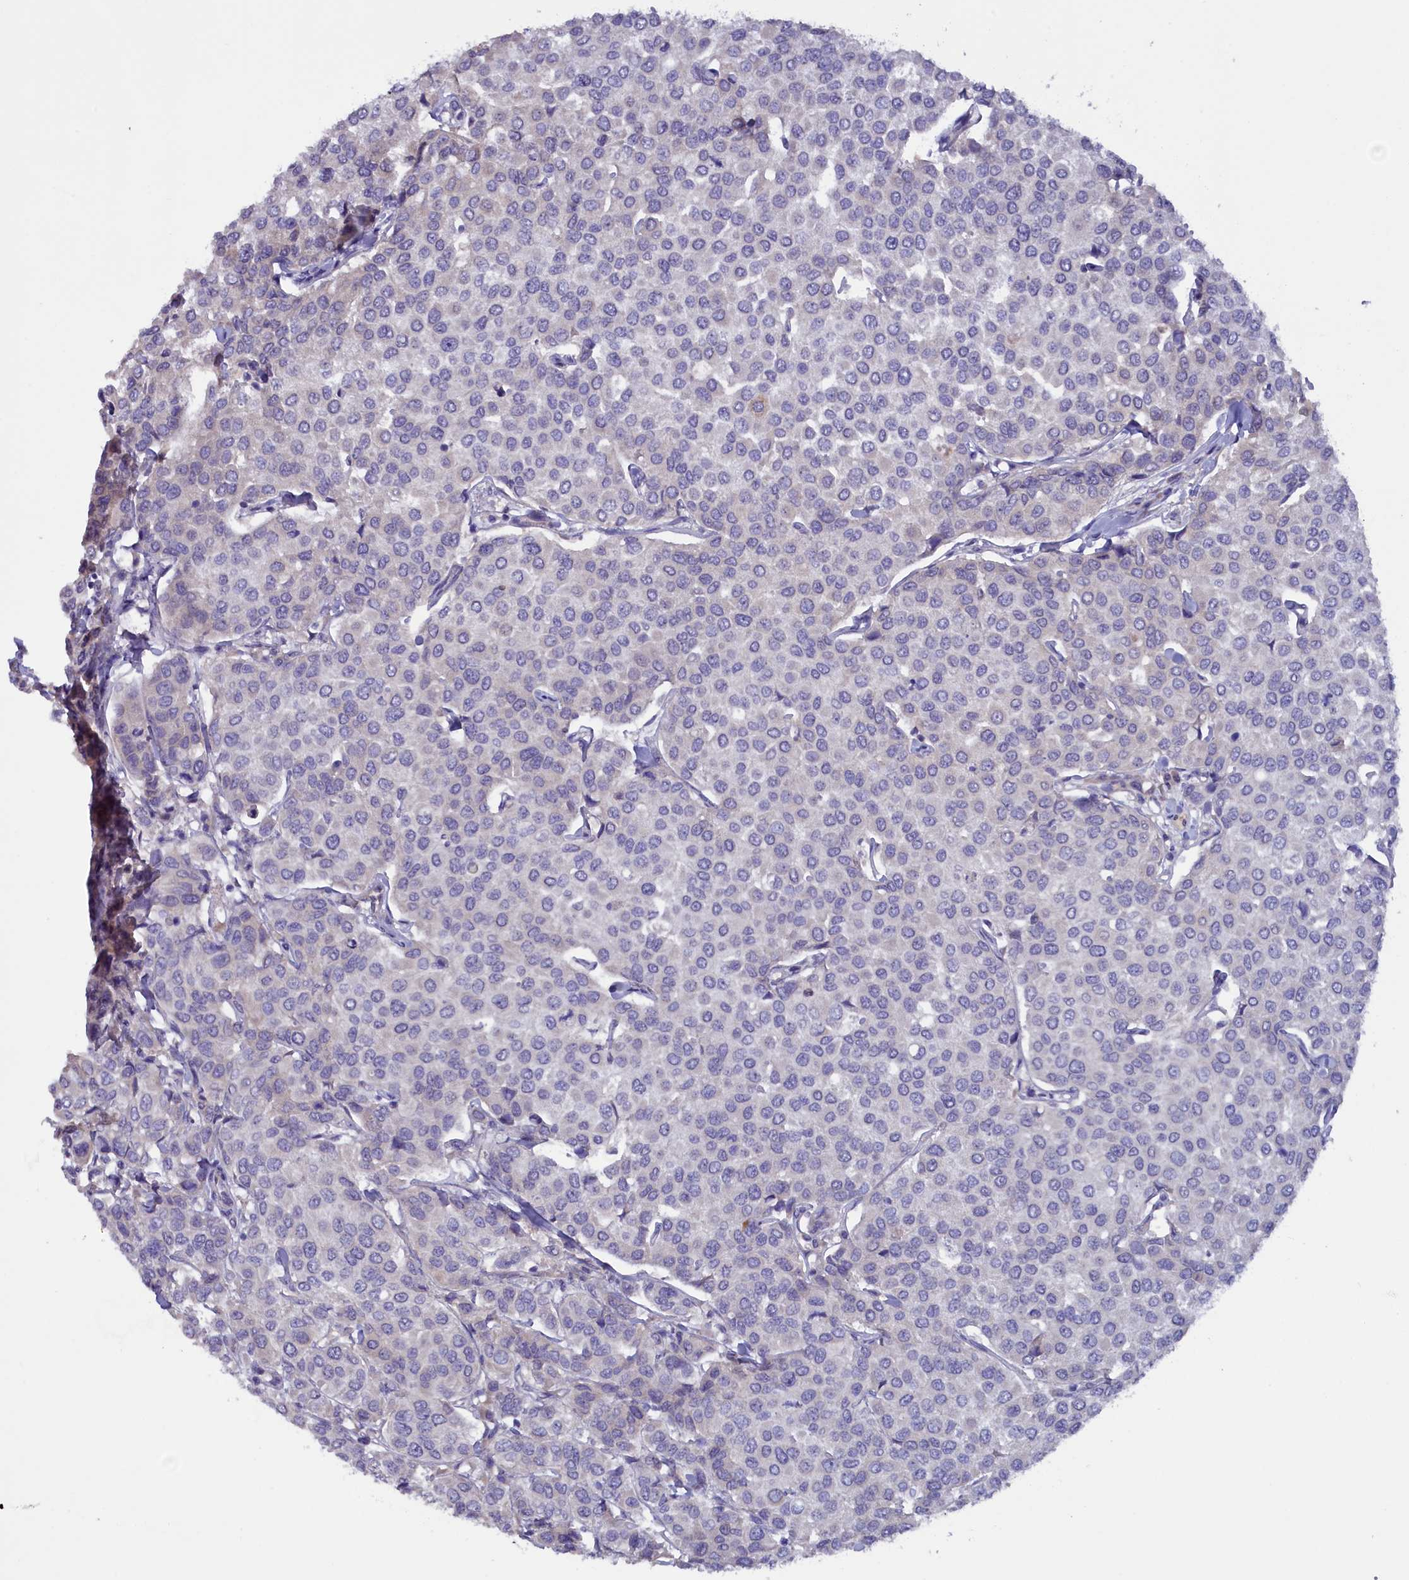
{"staining": {"intensity": "negative", "quantity": "none", "location": "none"}, "tissue": "breast cancer", "cell_type": "Tumor cells", "image_type": "cancer", "snomed": [{"axis": "morphology", "description": "Duct carcinoma"}, {"axis": "topography", "description": "Breast"}], "caption": "This is an IHC photomicrograph of infiltrating ductal carcinoma (breast). There is no staining in tumor cells.", "gene": "ZSWIM4", "patient": {"sex": "female", "age": 55}}